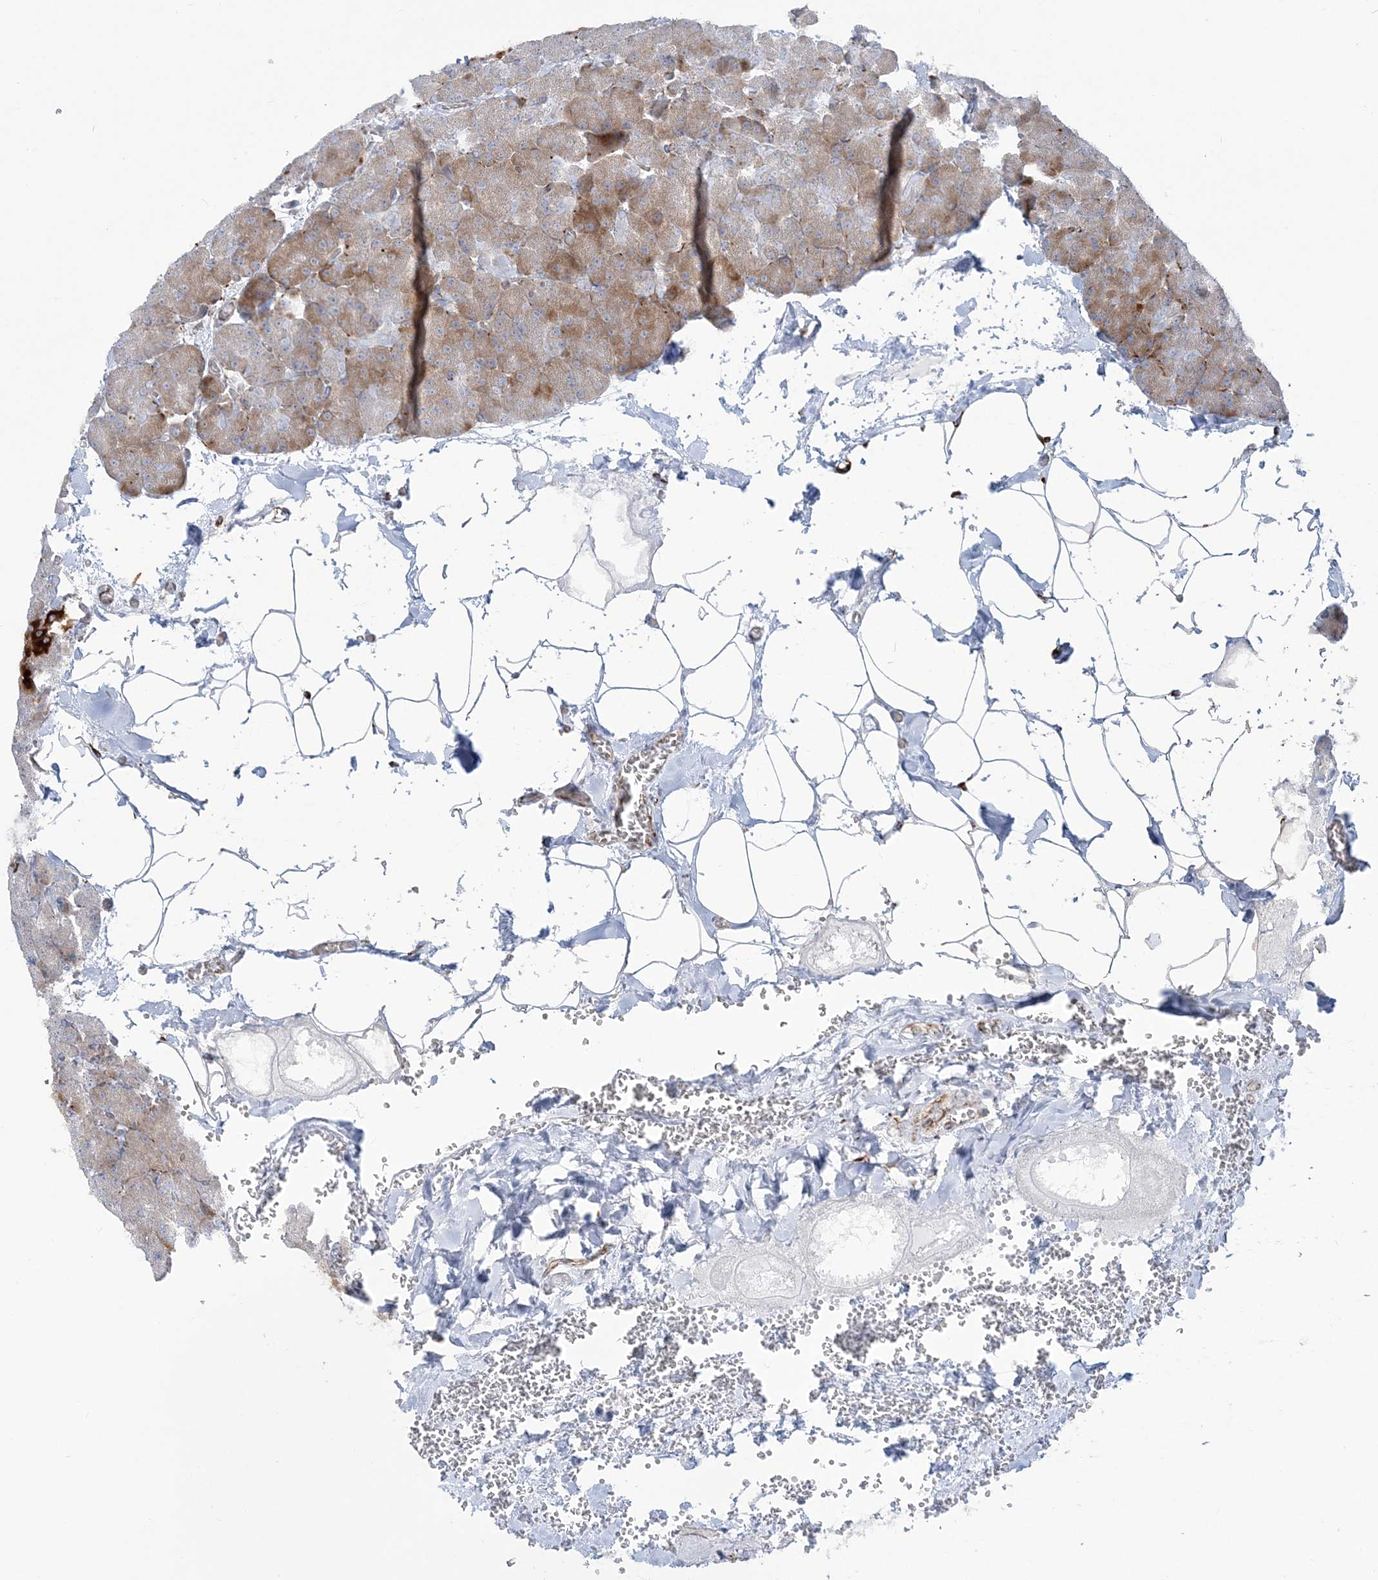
{"staining": {"intensity": "moderate", "quantity": "25%-75%", "location": "cytoplasmic/membranous"}, "tissue": "pancreas", "cell_type": "Exocrine glandular cells", "image_type": "normal", "snomed": [{"axis": "morphology", "description": "Normal tissue, NOS"}, {"axis": "morphology", "description": "Carcinoid, malignant, NOS"}, {"axis": "topography", "description": "Pancreas"}], "caption": "Immunohistochemical staining of benign human pancreas demonstrates moderate cytoplasmic/membranous protein expression in approximately 25%-75% of exocrine glandular cells.", "gene": "PPIL6", "patient": {"sex": "female", "age": 35}}